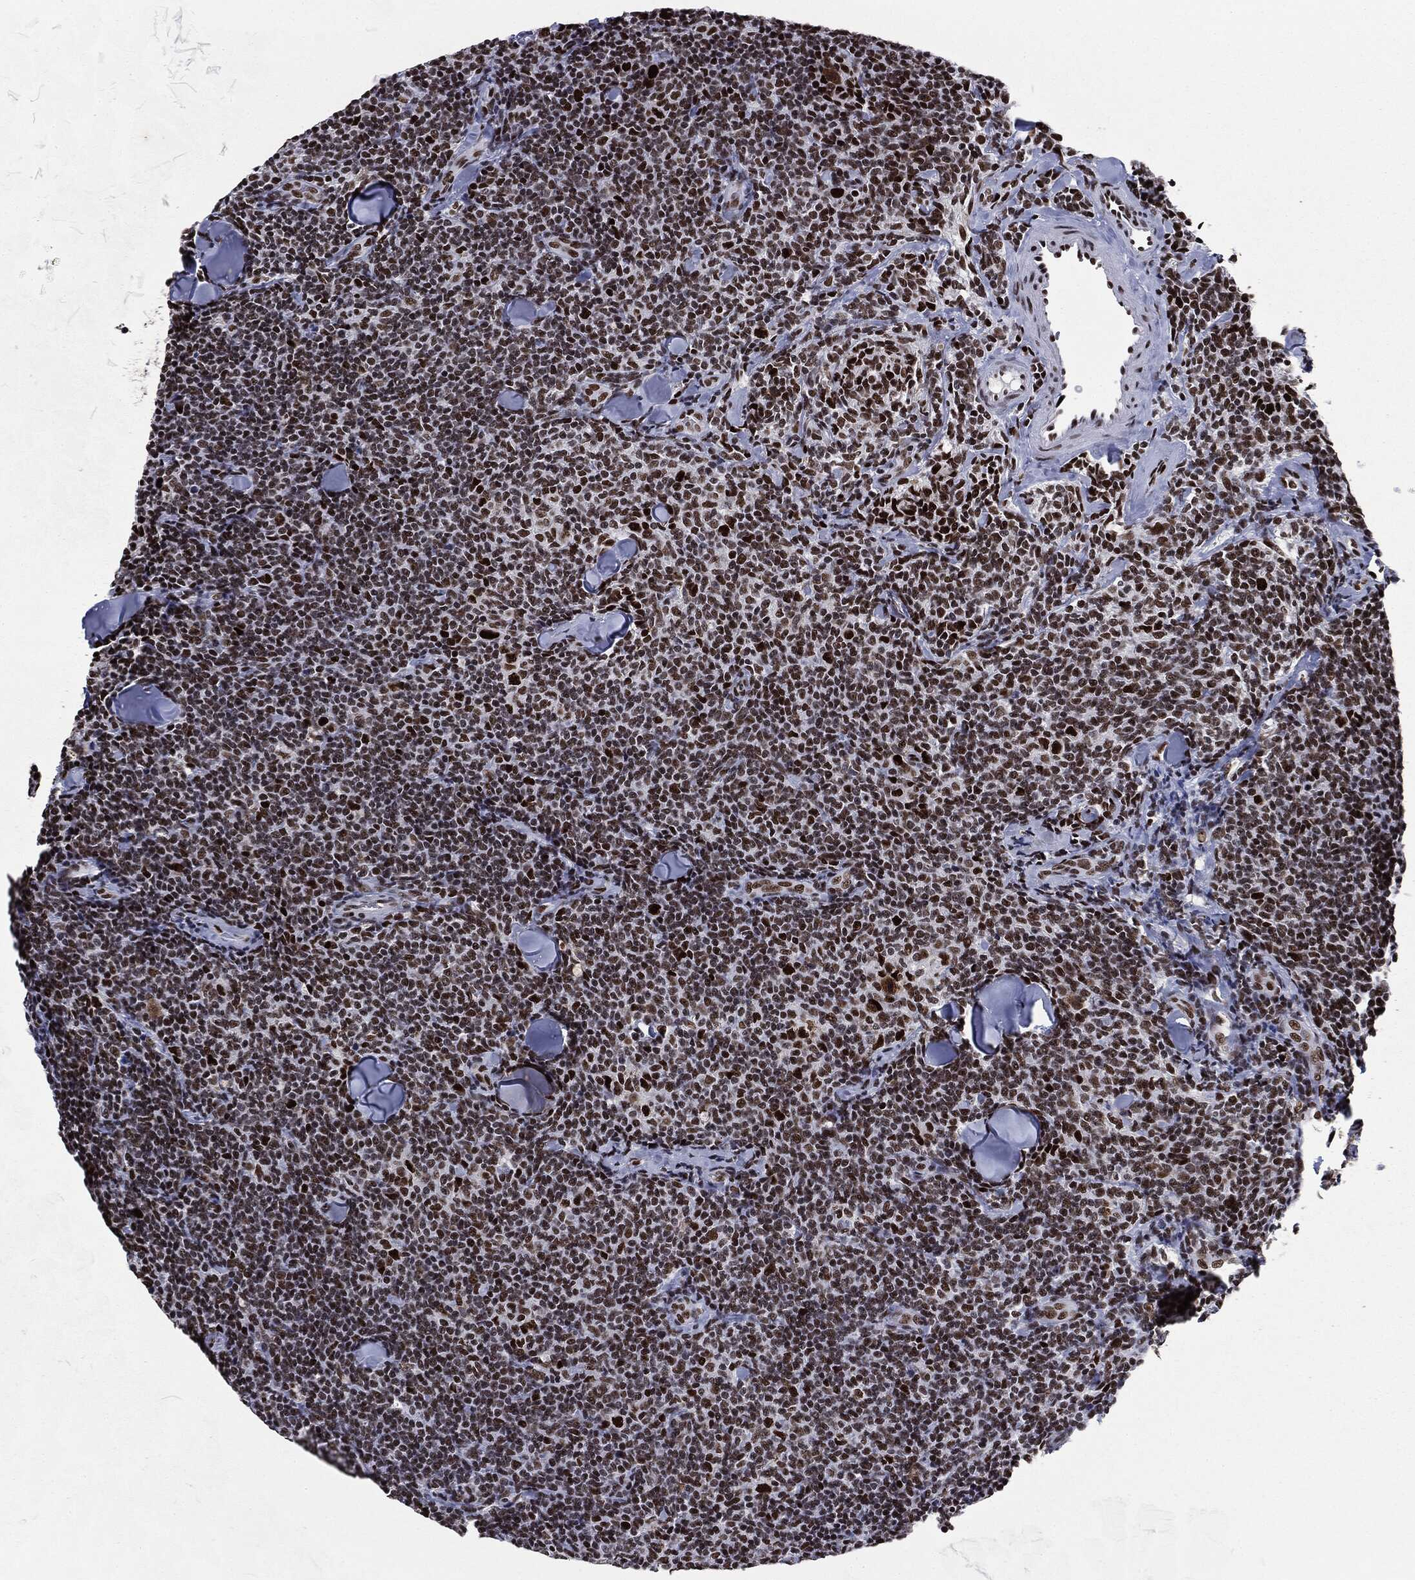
{"staining": {"intensity": "strong", "quantity": ">75%", "location": "nuclear"}, "tissue": "lymphoma", "cell_type": "Tumor cells", "image_type": "cancer", "snomed": [{"axis": "morphology", "description": "Malignant lymphoma, non-Hodgkin's type, Low grade"}, {"axis": "topography", "description": "Lymph node"}], "caption": "This image demonstrates IHC staining of human low-grade malignant lymphoma, non-Hodgkin's type, with high strong nuclear staining in about >75% of tumor cells.", "gene": "MSH2", "patient": {"sex": "female", "age": 56}}